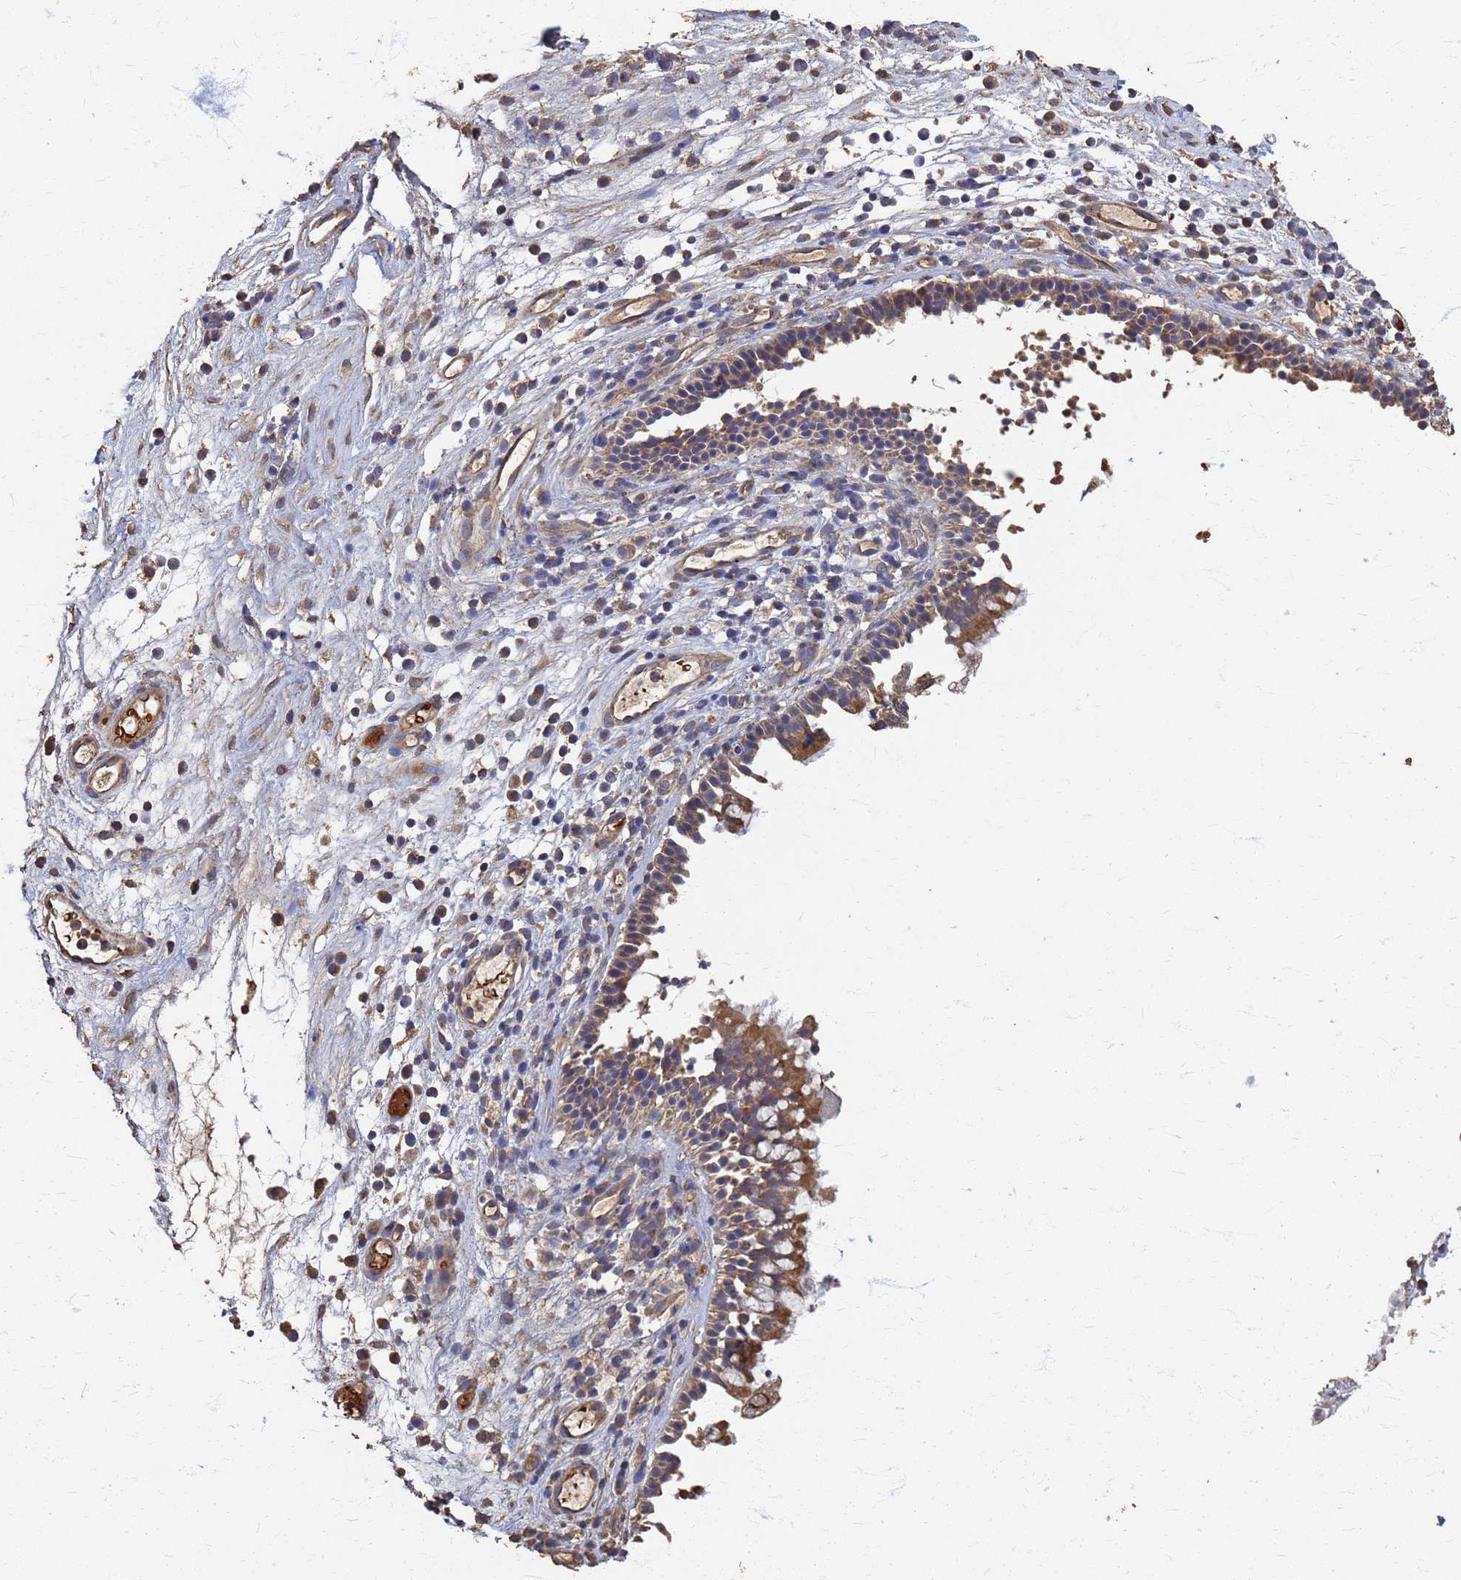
{"staining": {"intensity": "moderate", "quantity": ">75%", "location": "cytoplasmic/membranous"}, "tissue": "nasopharynx", "cell_type": "Respiratory epithelial cells", "image_type": "normal", "snomed": [{"axis": "morphology", "description": "Normal tissue, NOS"}, {"axis": "morphology", "description": "Inflammation, NOS"}, {"axis": "morphology", "description": "Malignant melanoma, Metastatic site"}, {"axis": "topography", "description": "Nasopharynx"}], "caption": "An immunohistochemistry histopathology image of normal tissue is shown. Protein staining in brown shows moderate cytoplasmic/membranous positivity in nasopharynx within respiratory epithelial cells. (DAB (3,3'-diaminobenzidine) IHC, brown staining for protein, blue staining for nuclei).", "gene": "DPH5", "patient": {"sex": "male", "age": 70}}